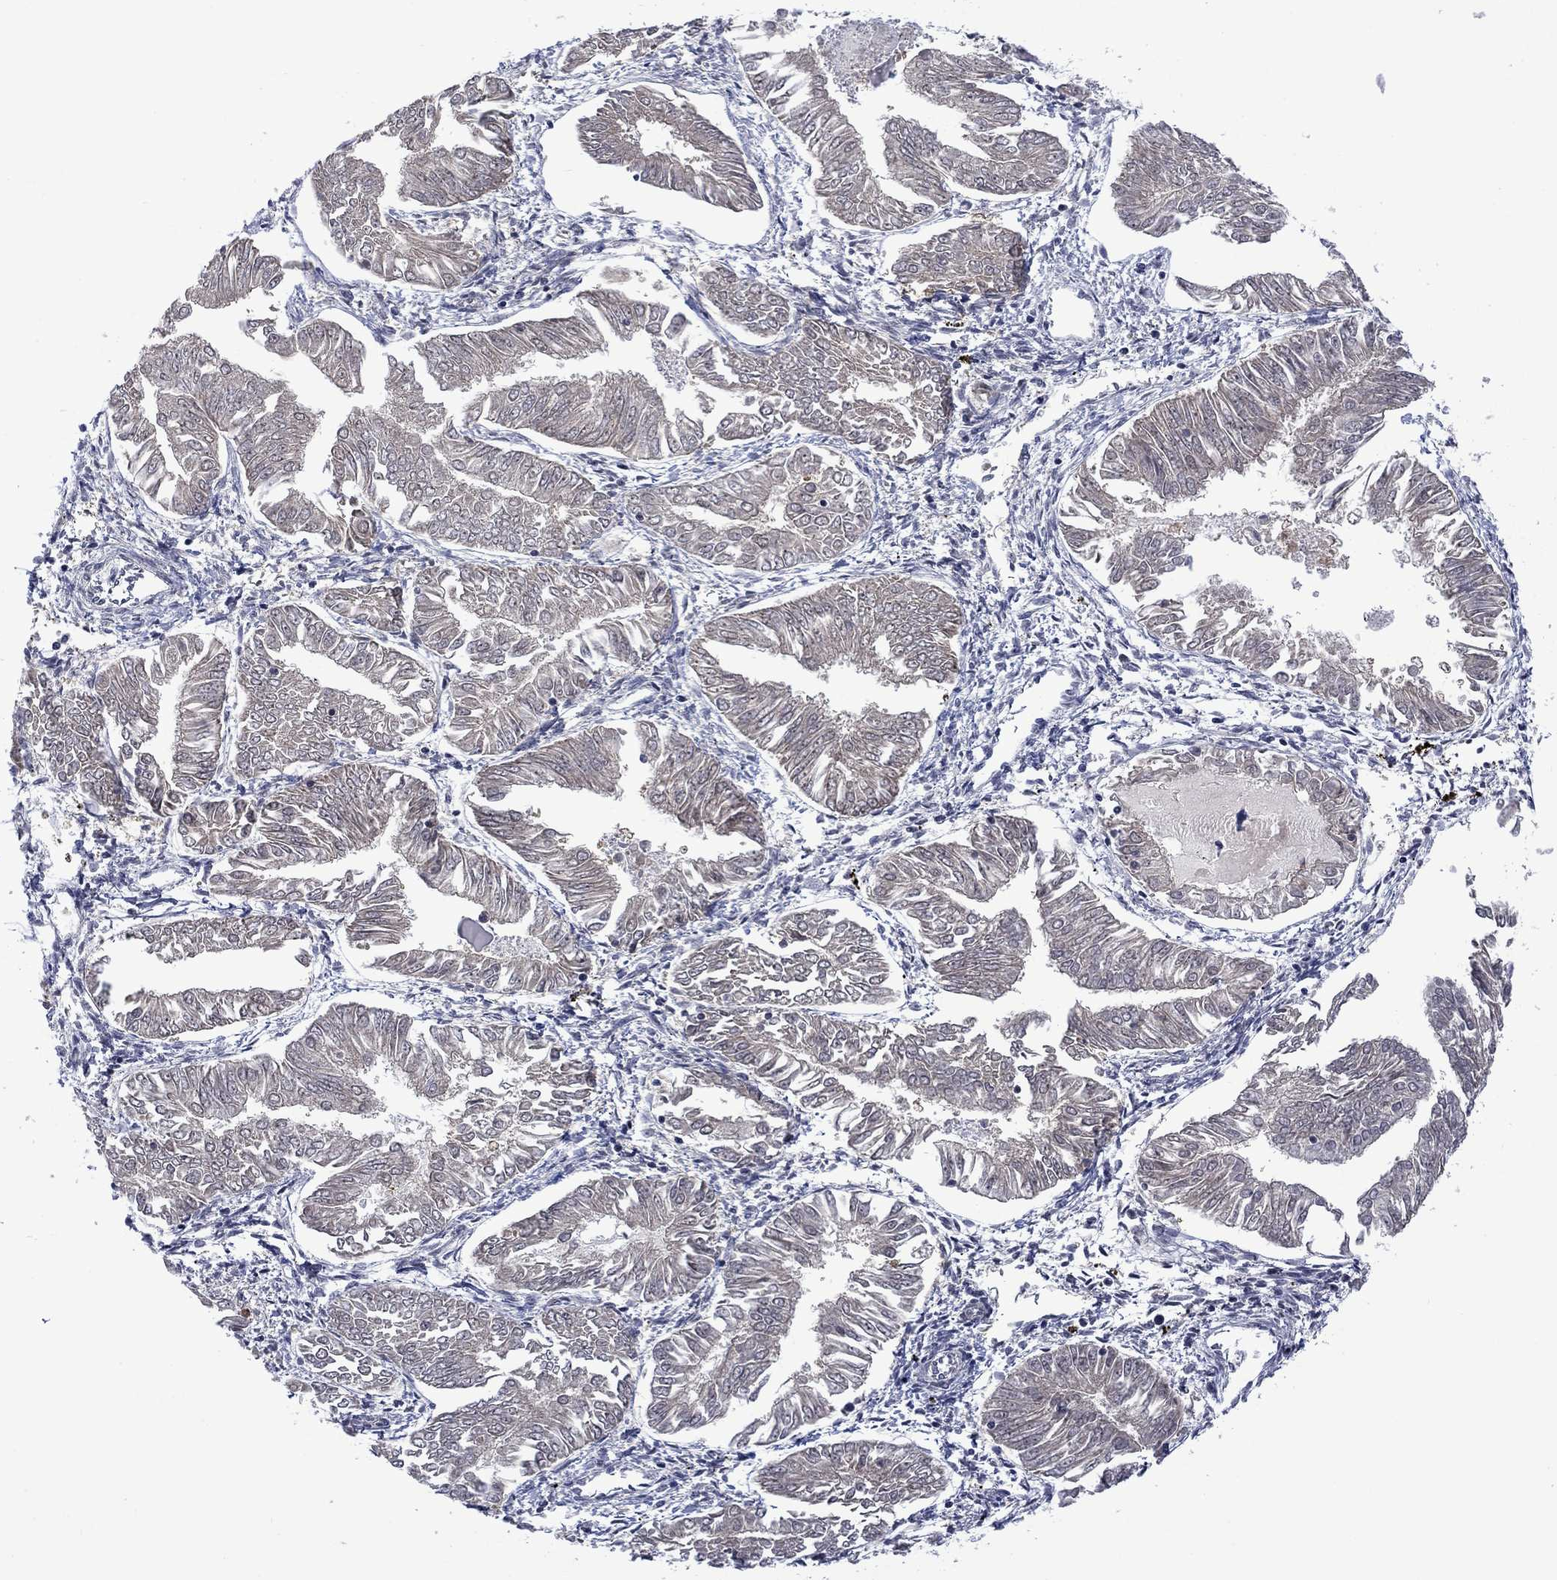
{"staining": {"intensity": "negative", "quantity": "none", "location": "none"}, "tissue": "endometrial cancer", "cell_type": "Tumor cells", "image_type": "cancer", "snomed": [{"axis": "morphology", "description": "Adenocarcinoma, NOS"}, {"axis": "topography", "description": "Endometrium"}], "caption": "DAB immunohistochemical staining of human endometrial cancer (adenocarcinoma) reveals no significant positivity in tumor cells.", "gene": "AGL", "patient": {"sex": "female", "age": 53}}